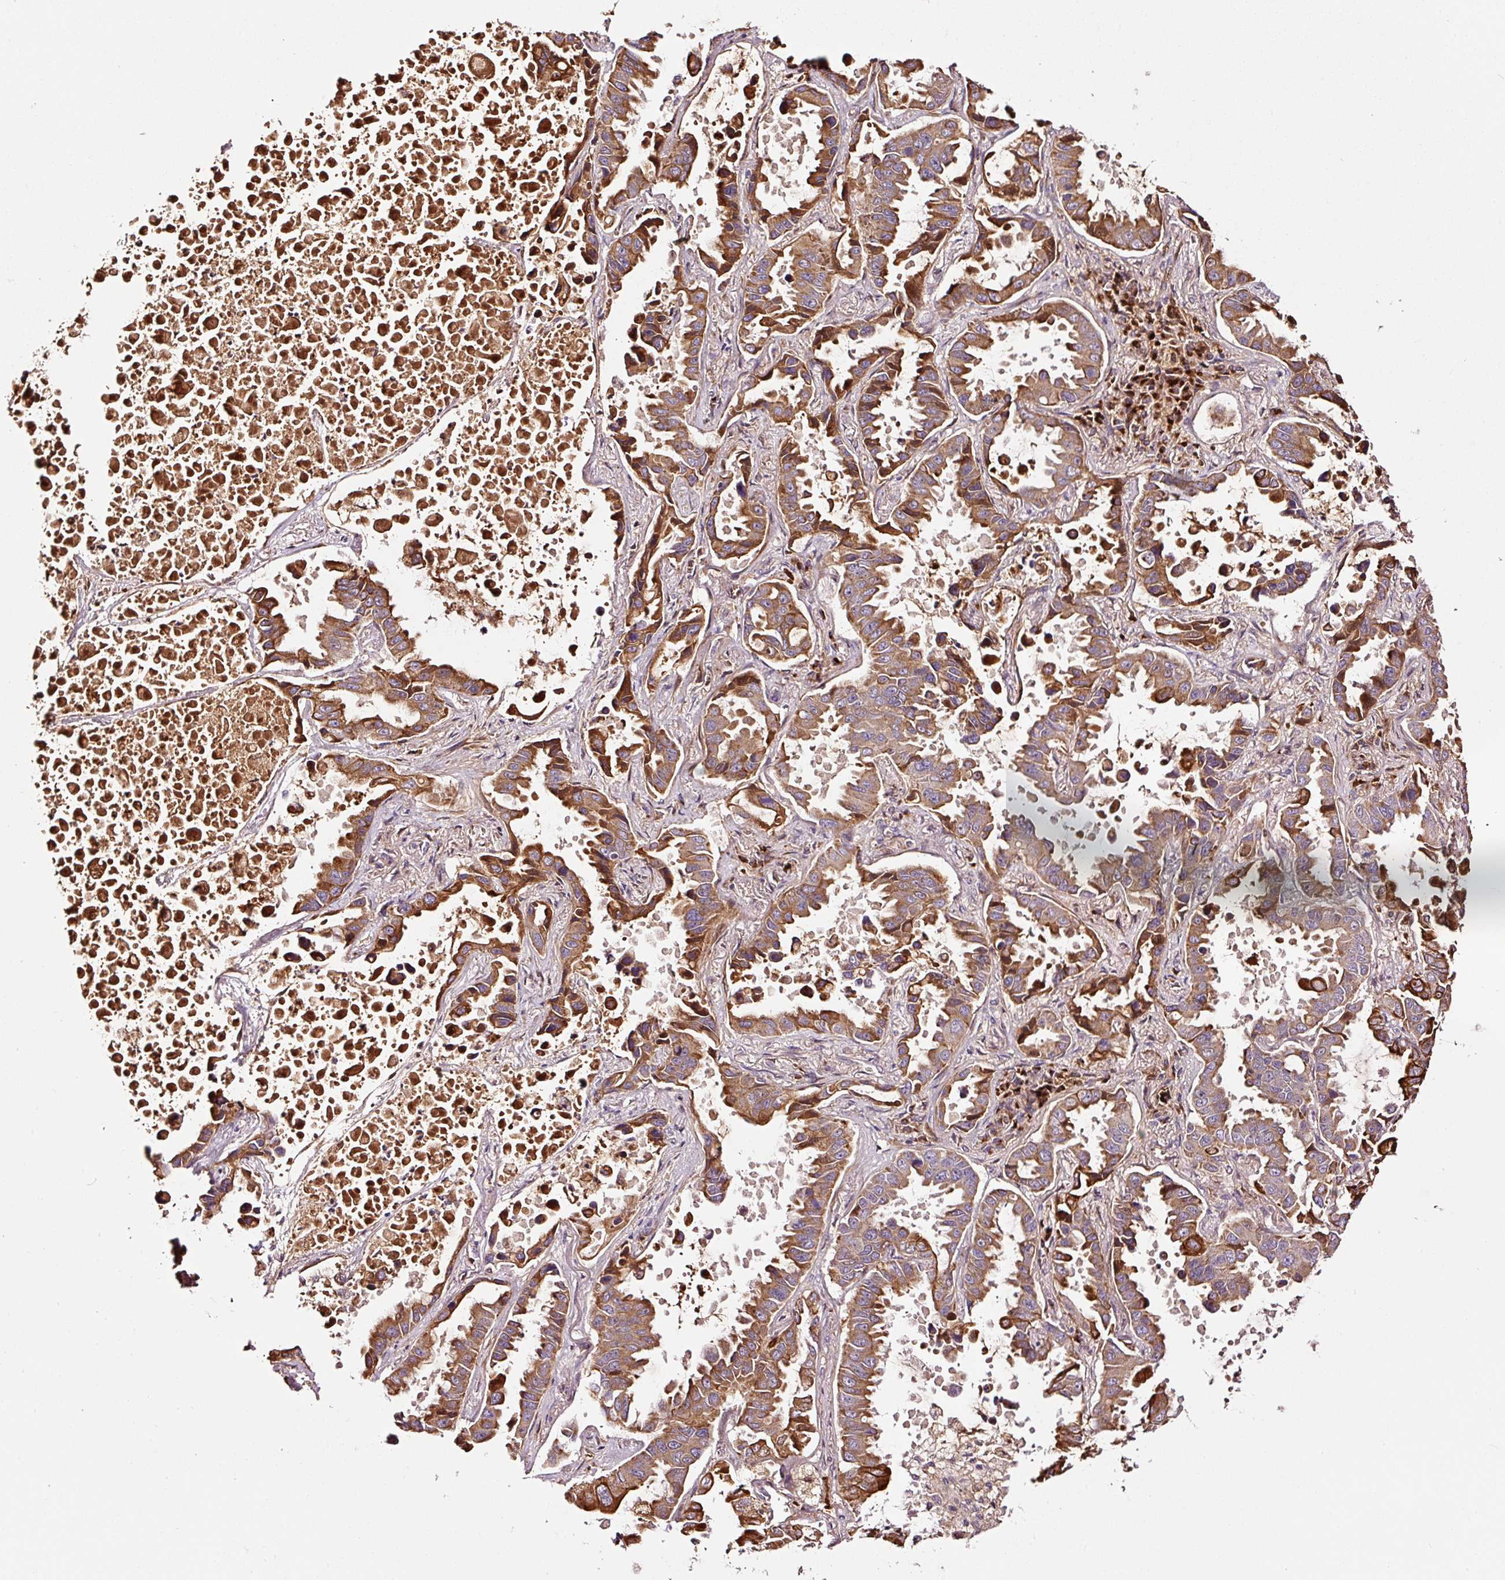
{"staining": {"intensity": "strong", "quantity": ">75%", "location": "cytoplasmic/membranous"}, "tissue": "lung cancer", "cell_type": "Tumor cells", "image_type": "cancer", "snomed": [{"axis": "morphology", "description": "Adenocarcinoma, NOS"}, {"axis": "topography", "description": "Lung"}], "caption": "A brown stain labels strong cytoplasmic/membranous staining of a protein in lung cancer tumor cells. (brown staining indicates protein expression, while blue staining denotes nuclei).", "gene": "PGLYRP2", "patient": {"sex": "male", "age": 64}}